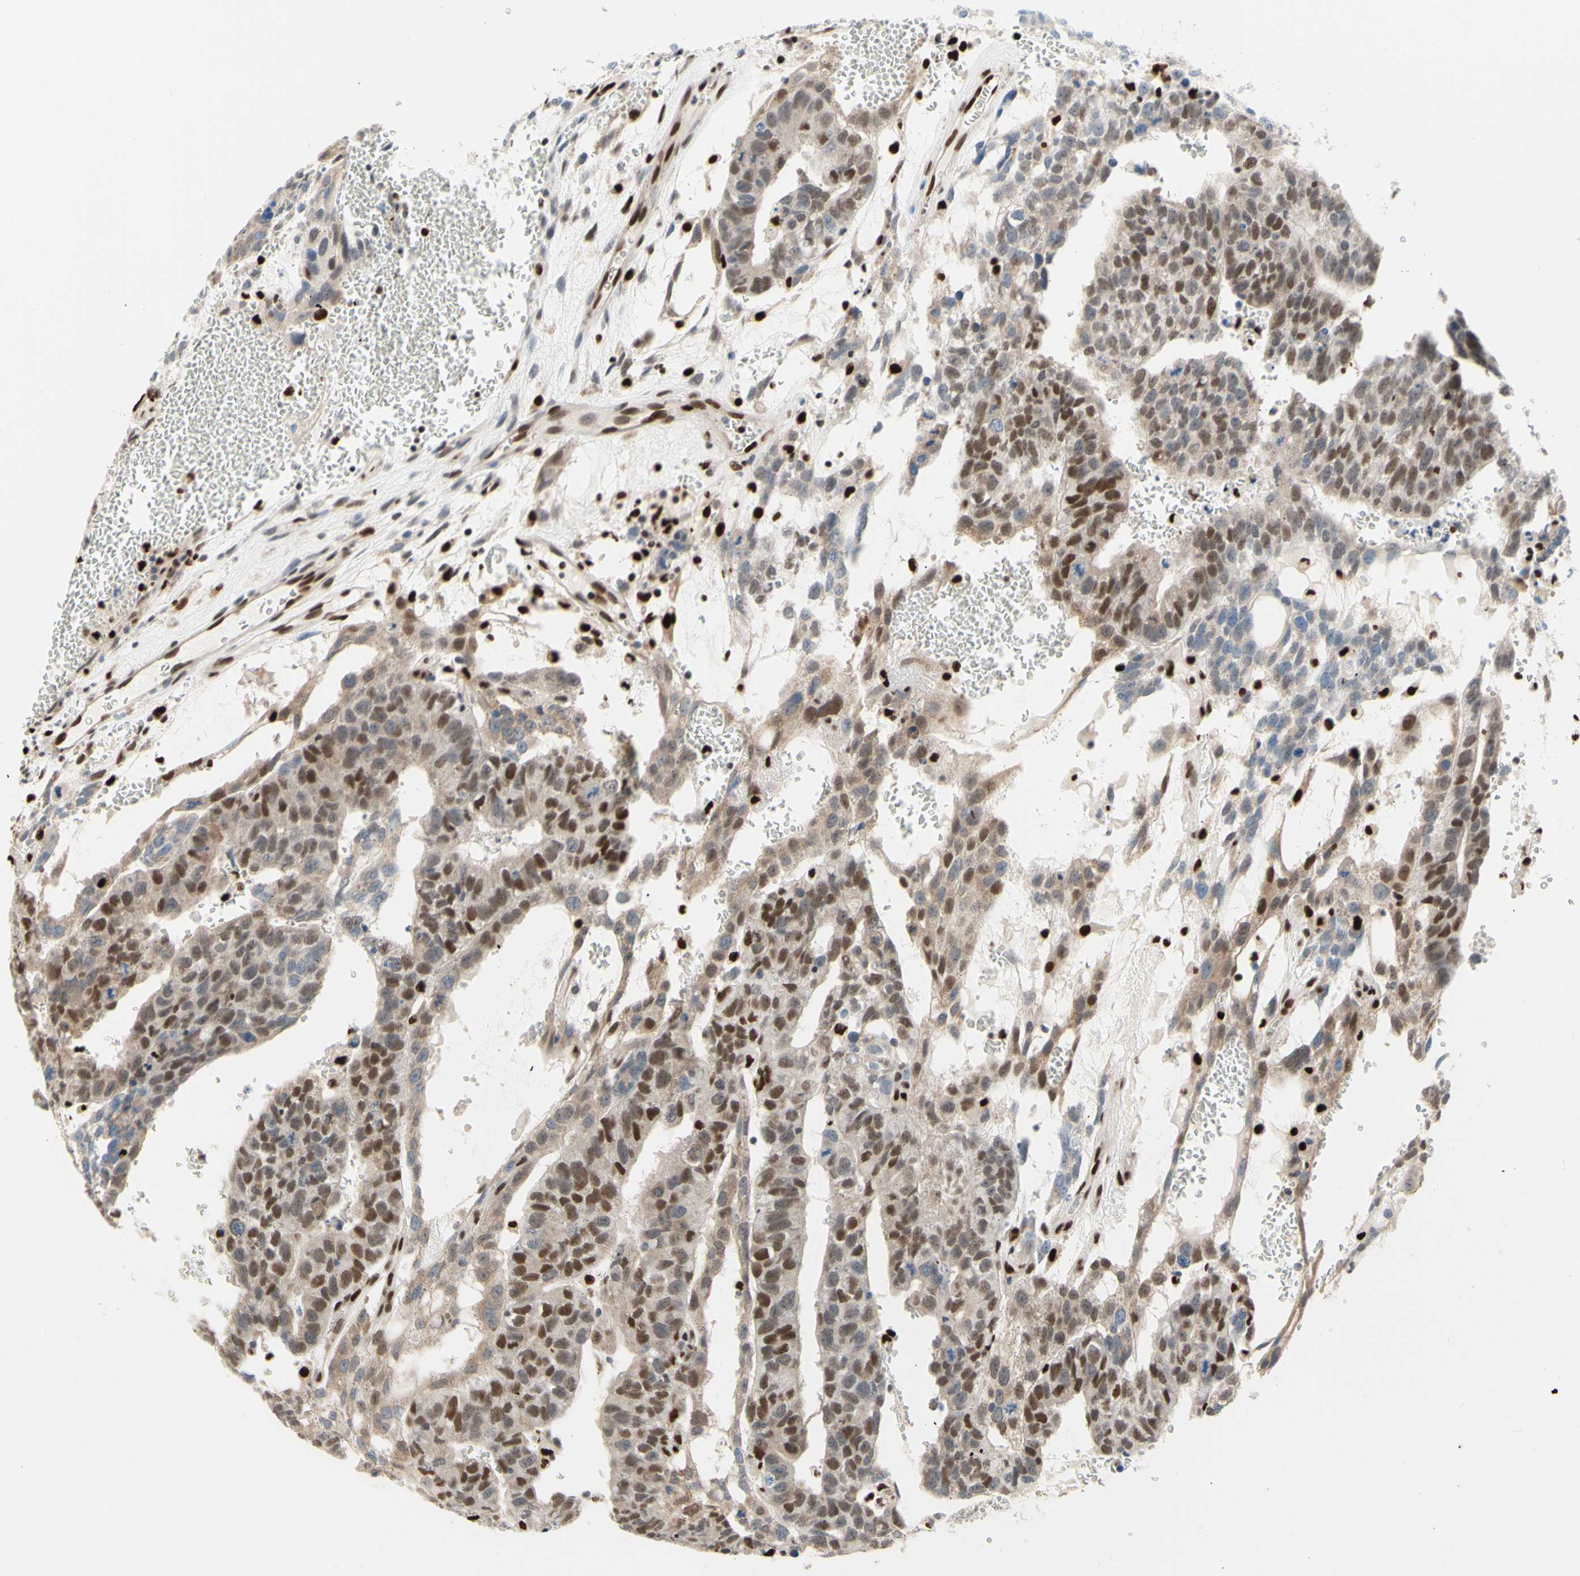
{"staining": {"intensity": "weak", "quantity": "25%-75%", "location": "nuclear"}, "tissue": "testis cancer", "cell_type": "Tumor cells", "image_type": "cancer", "snomed": [{"axis": "morphology", "description": "Seminoma, NOS"}, {"axis": "morphology", "description": "Carcinoma, Embryonal, NOS"}, {"axis": "topography", "description": "Testis"}], "caption": "The histopathology image displays a brown stain indicating the presence of a protein in the nuclear of tumor cells in testis seminoma. (DAB (3,3'-diaminobenzidine) IHC, brown staining for protein, blue staining for nuclei).", "gene": "EED", "patient": {"sex": "male", "age": 52}}